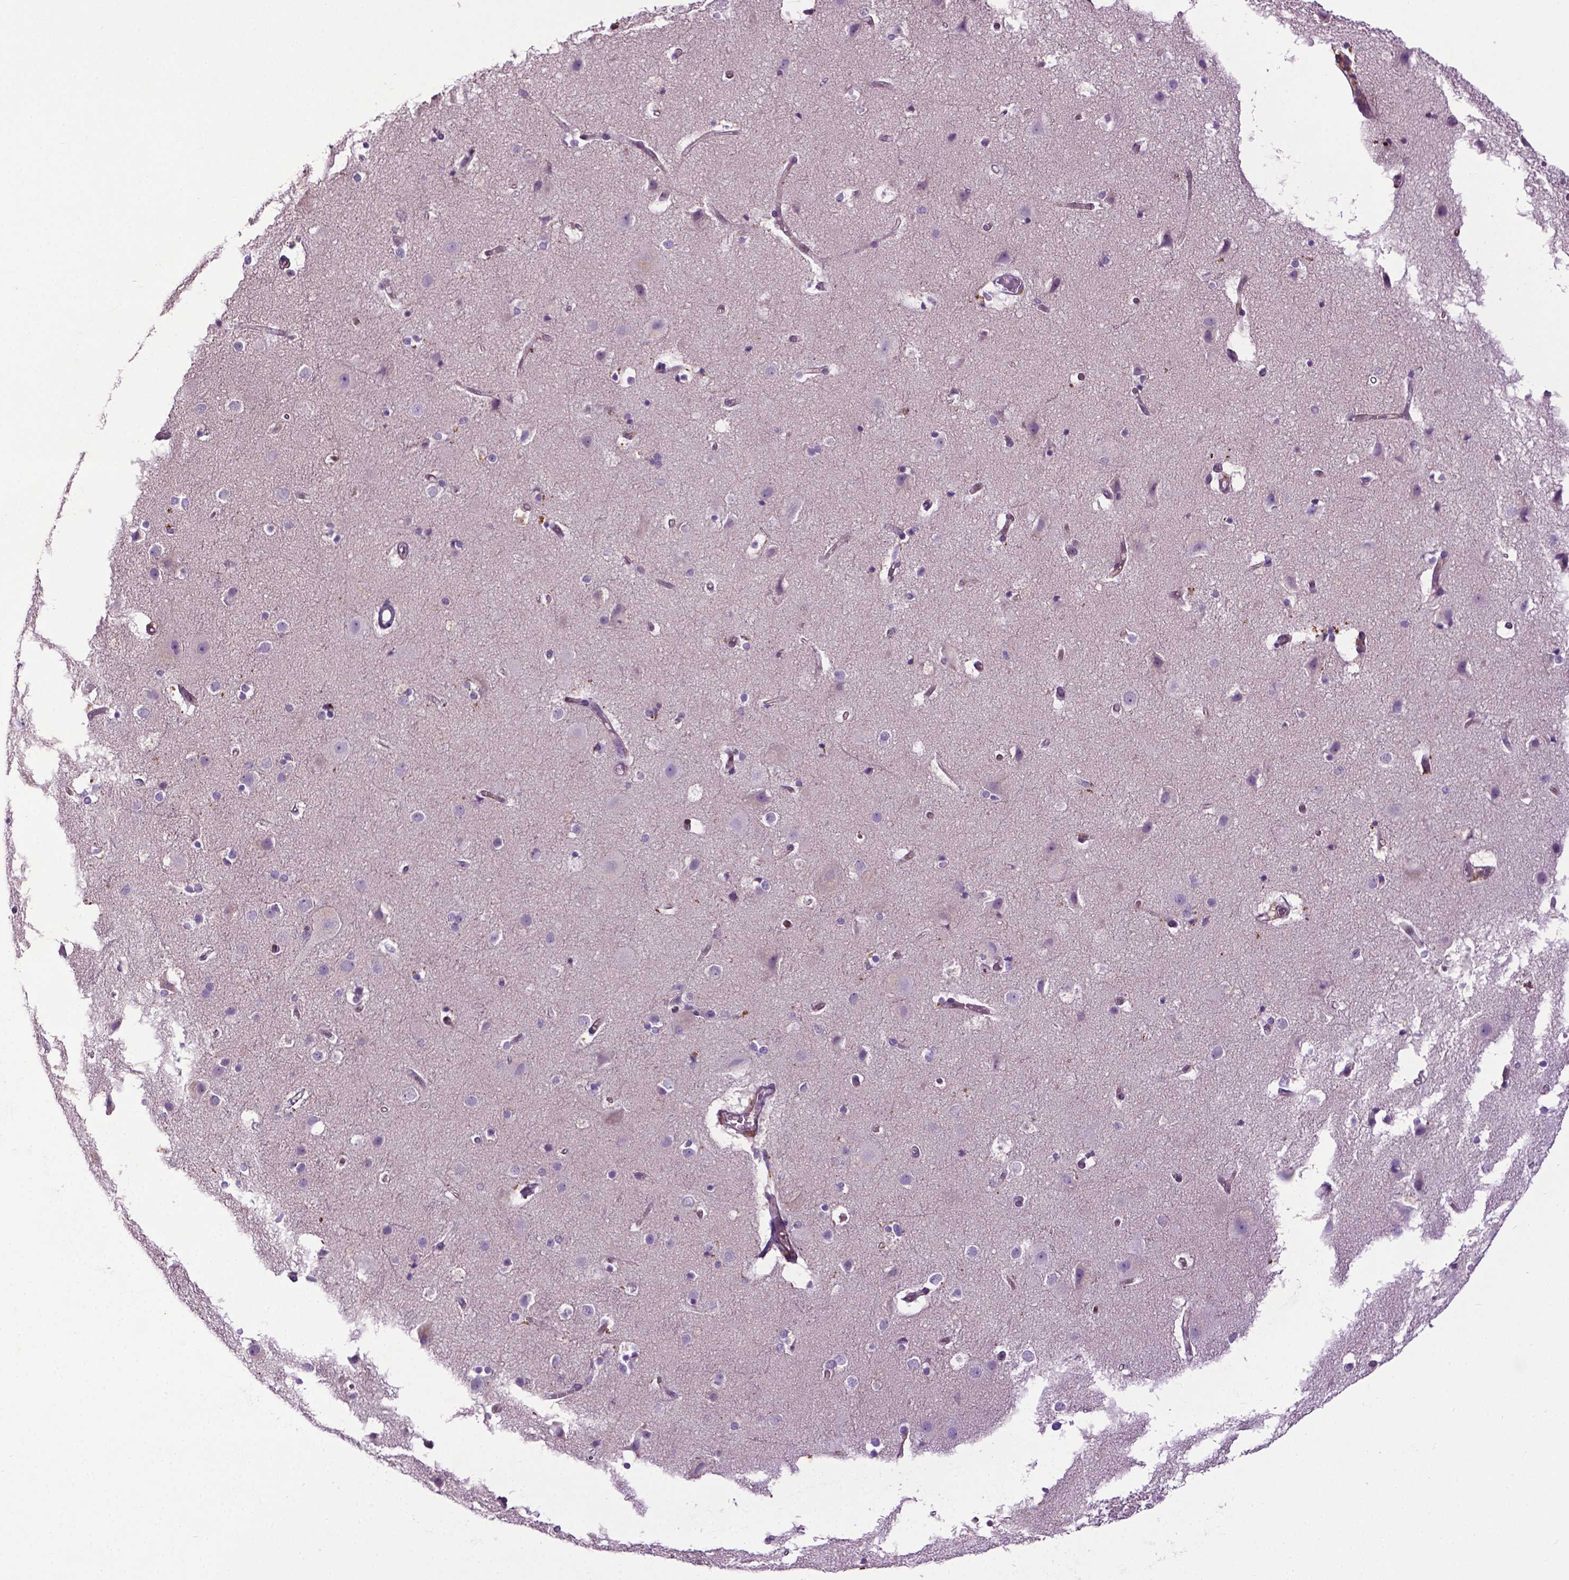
{"staining": {"intensity": "negative", "quantity": "none", "location": "none"}, "tissue": "cerebral cortex", "cell_type": "Endothelial cells", "image_type": "normal", "snomed": [{"axis": "morphology", "description": "Normal tissue, NOS"}, {"axis": "topography", "description": "Cerebral cortex"}], "caption": "Immunohistochemistry of unremarkable human cerebral cortex reveals no positivity in endothelial cells.", "gene": "SPECC1L", "patient": {"sex": "female", "age": 52}}